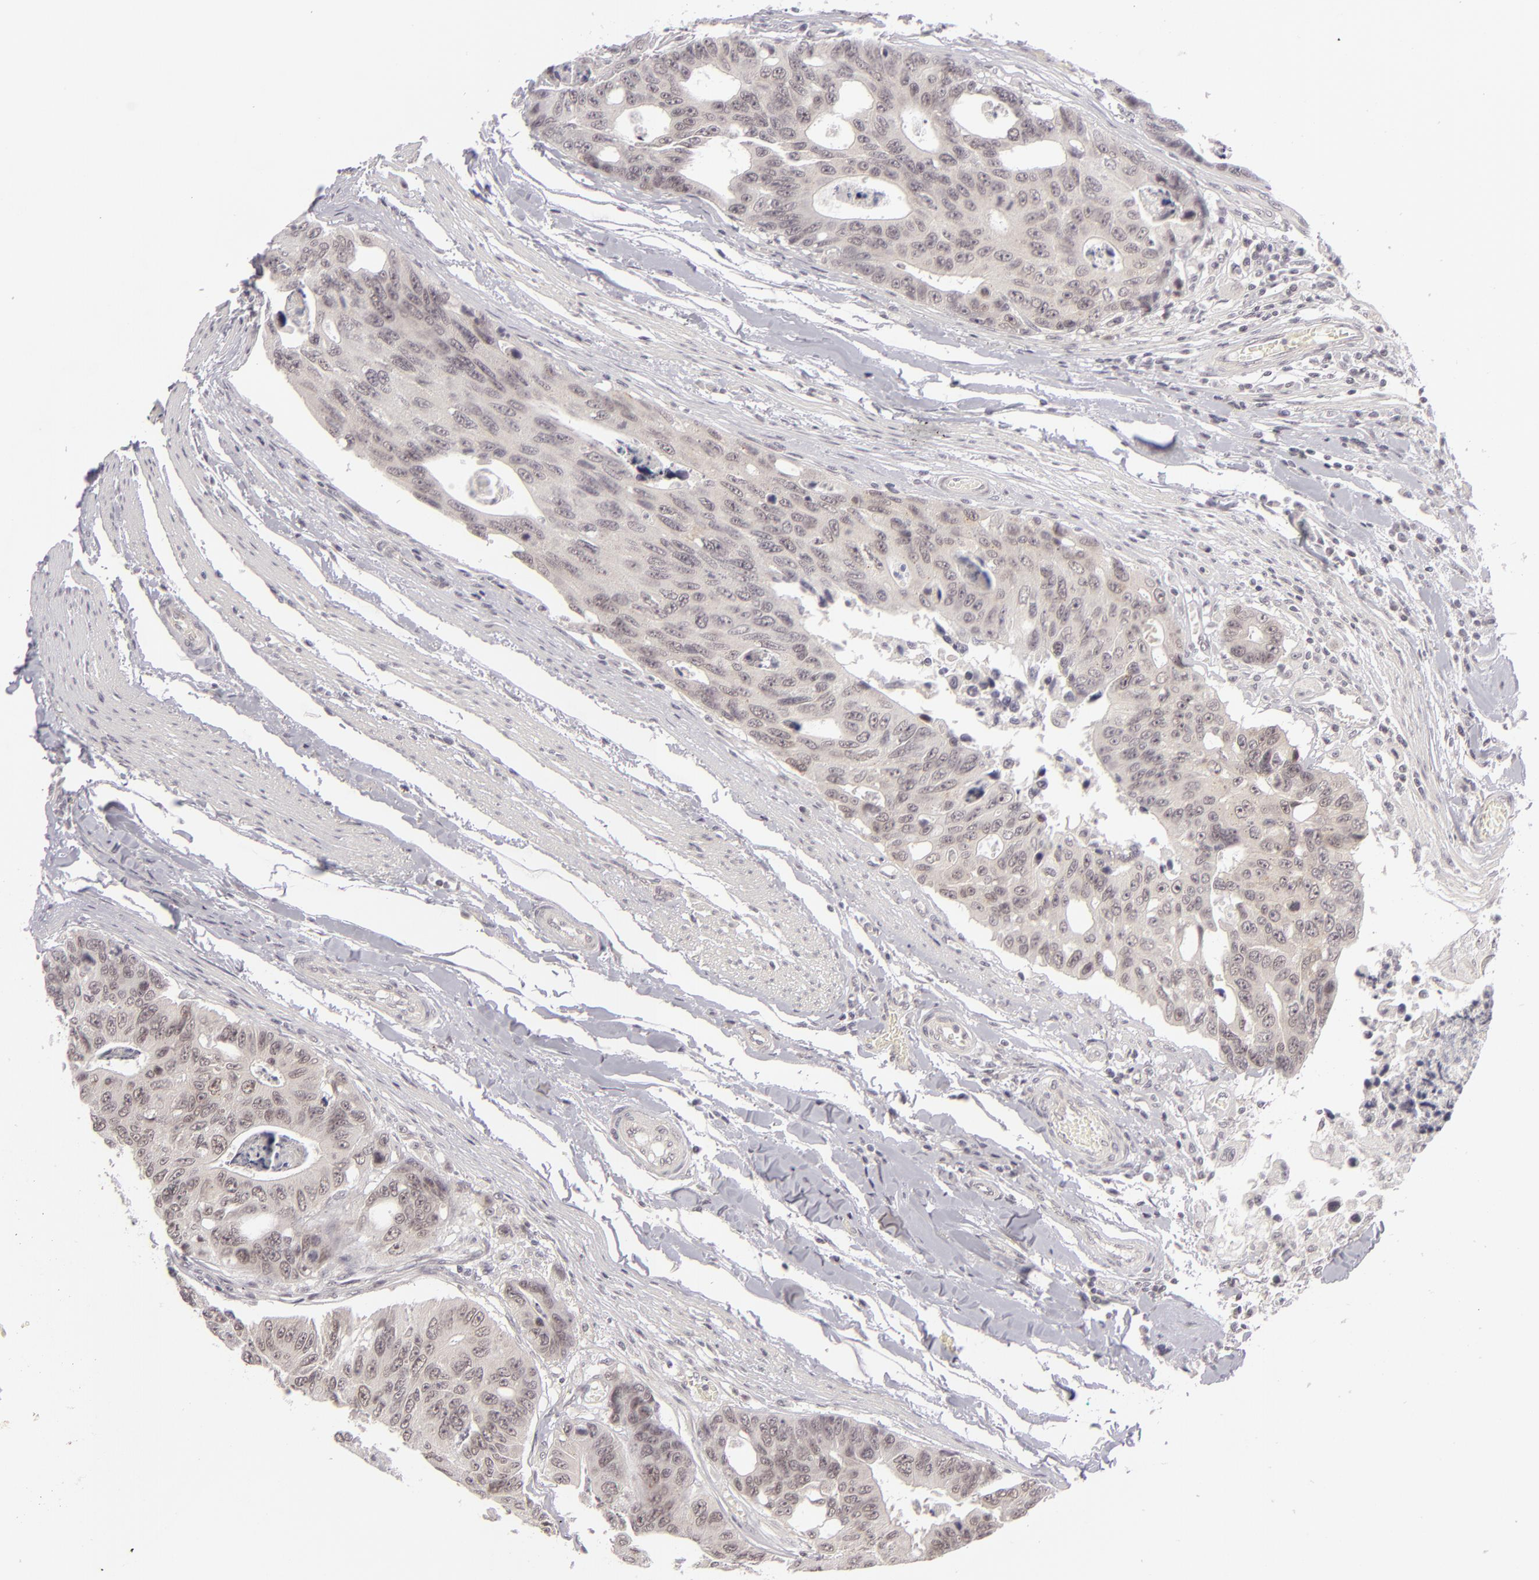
{"staining": {"intensity": "negative", "quantity": "none", "location": "none"}, "tissue": "colorectal cancer", "cell_type": "Tumor cells", "image_type": "cancer", "snomed": [{"axis": "morphology", "description": "Adenocarcinoma, NOS"}, {"axis": "topography", "description": "Colon"}], "caption": "A histopathology image of human adenocarcinoma (colorectal) is negative for staining in tumor cells.", "gene": "DLG3", "patient": {"sex": "female", "age": 86}}